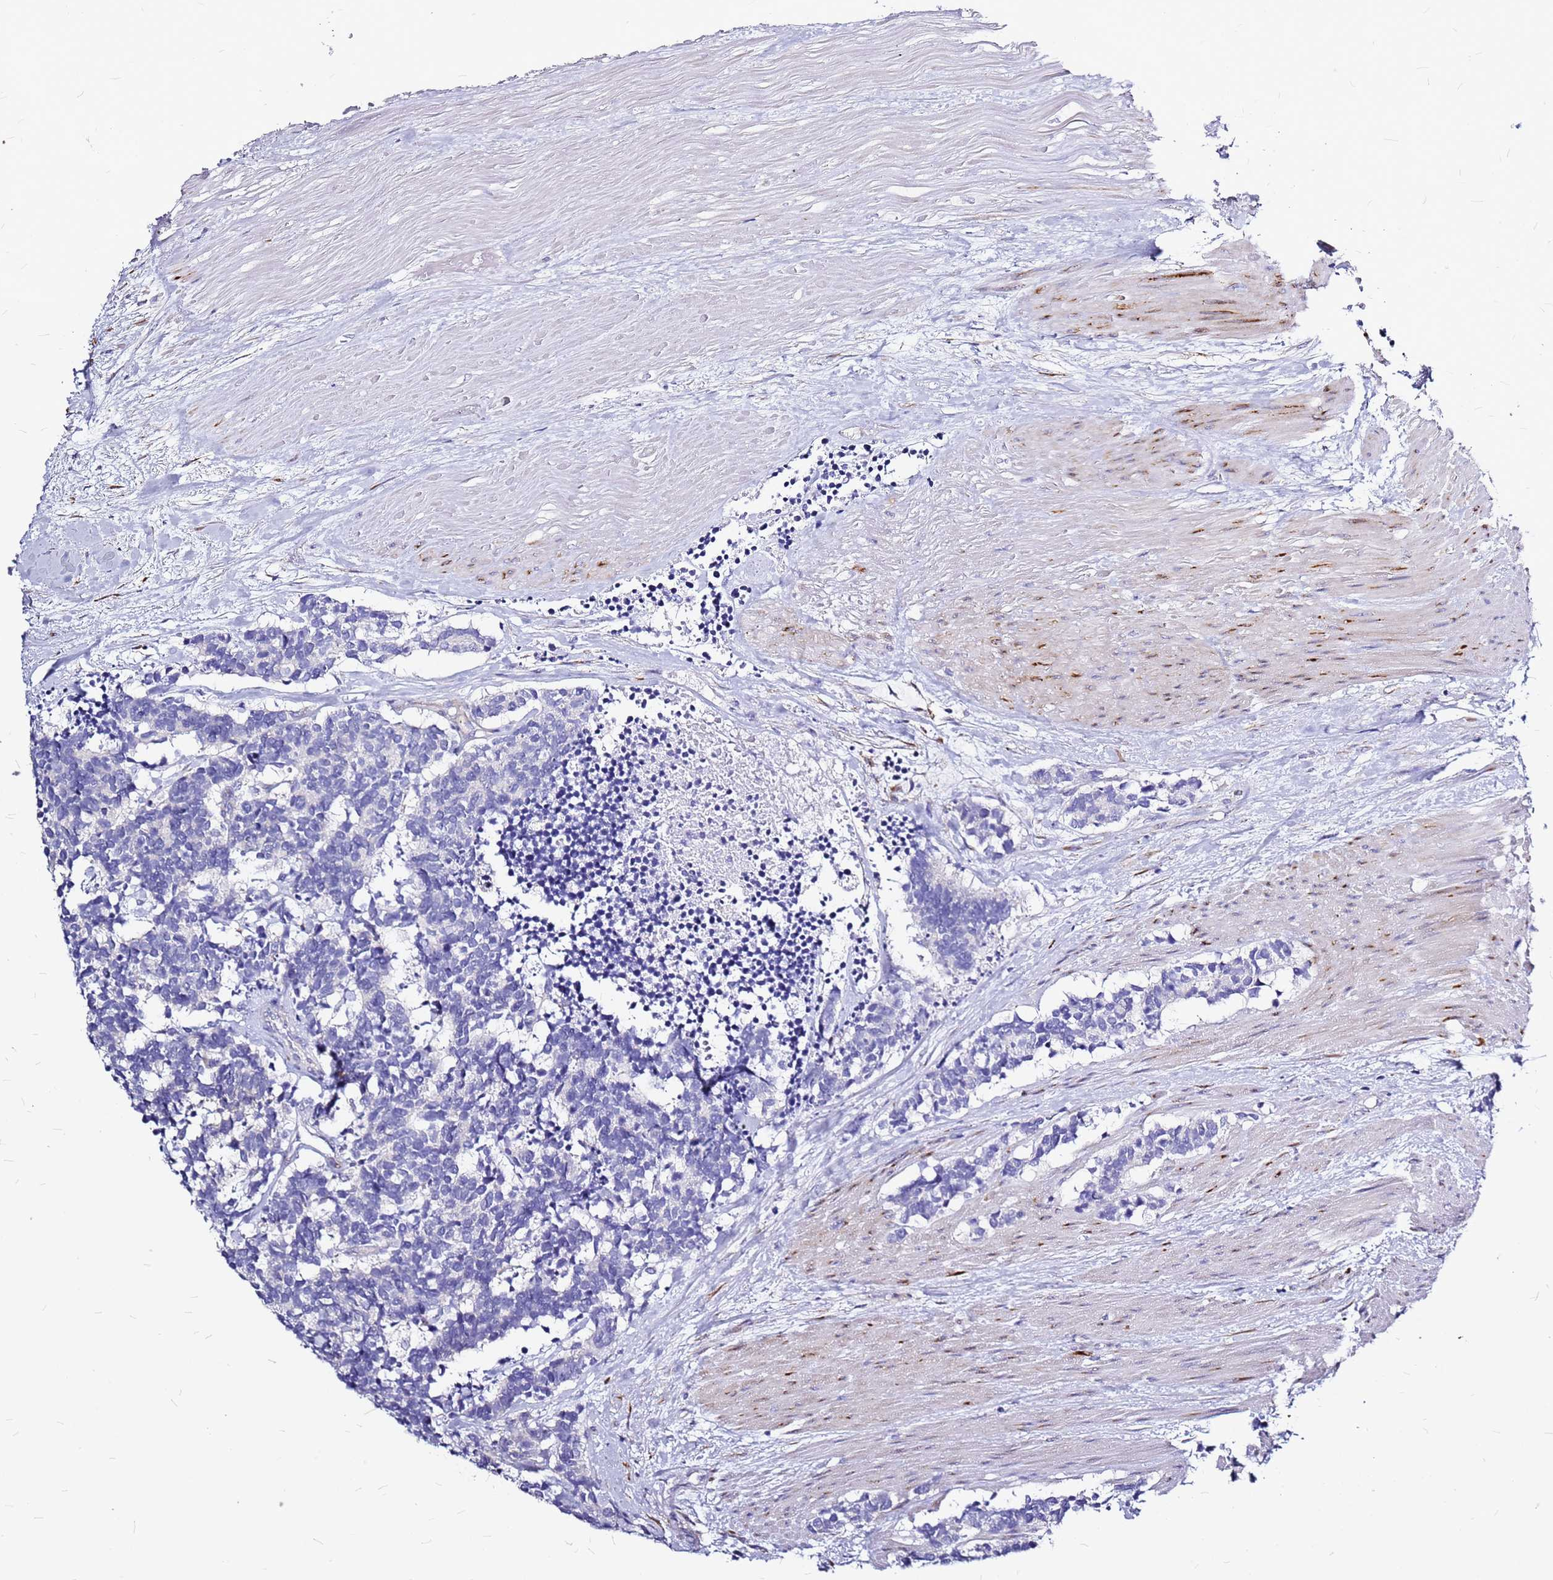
{"staining": {"intensity": "negative", "quantity": "none", "location": "none"}, "tissue": "carcinoid", "cell_type": "Tumor cells", "image_type": "cancer", "snomed": [{"axis": "morphology", "description": "Carcinoma, NOS"}, {"axis": "morphology", "description": "Carcinoid, malignant, NOS"}, {"axis": "topography", "description": "Urinary bladder"}], "caption": "Immunohistochemical staining of carcinoid demonstrates no significant staining in tumor cells.", "gene": "CASD1", "patient": {"sex": "male", "age": 57}}